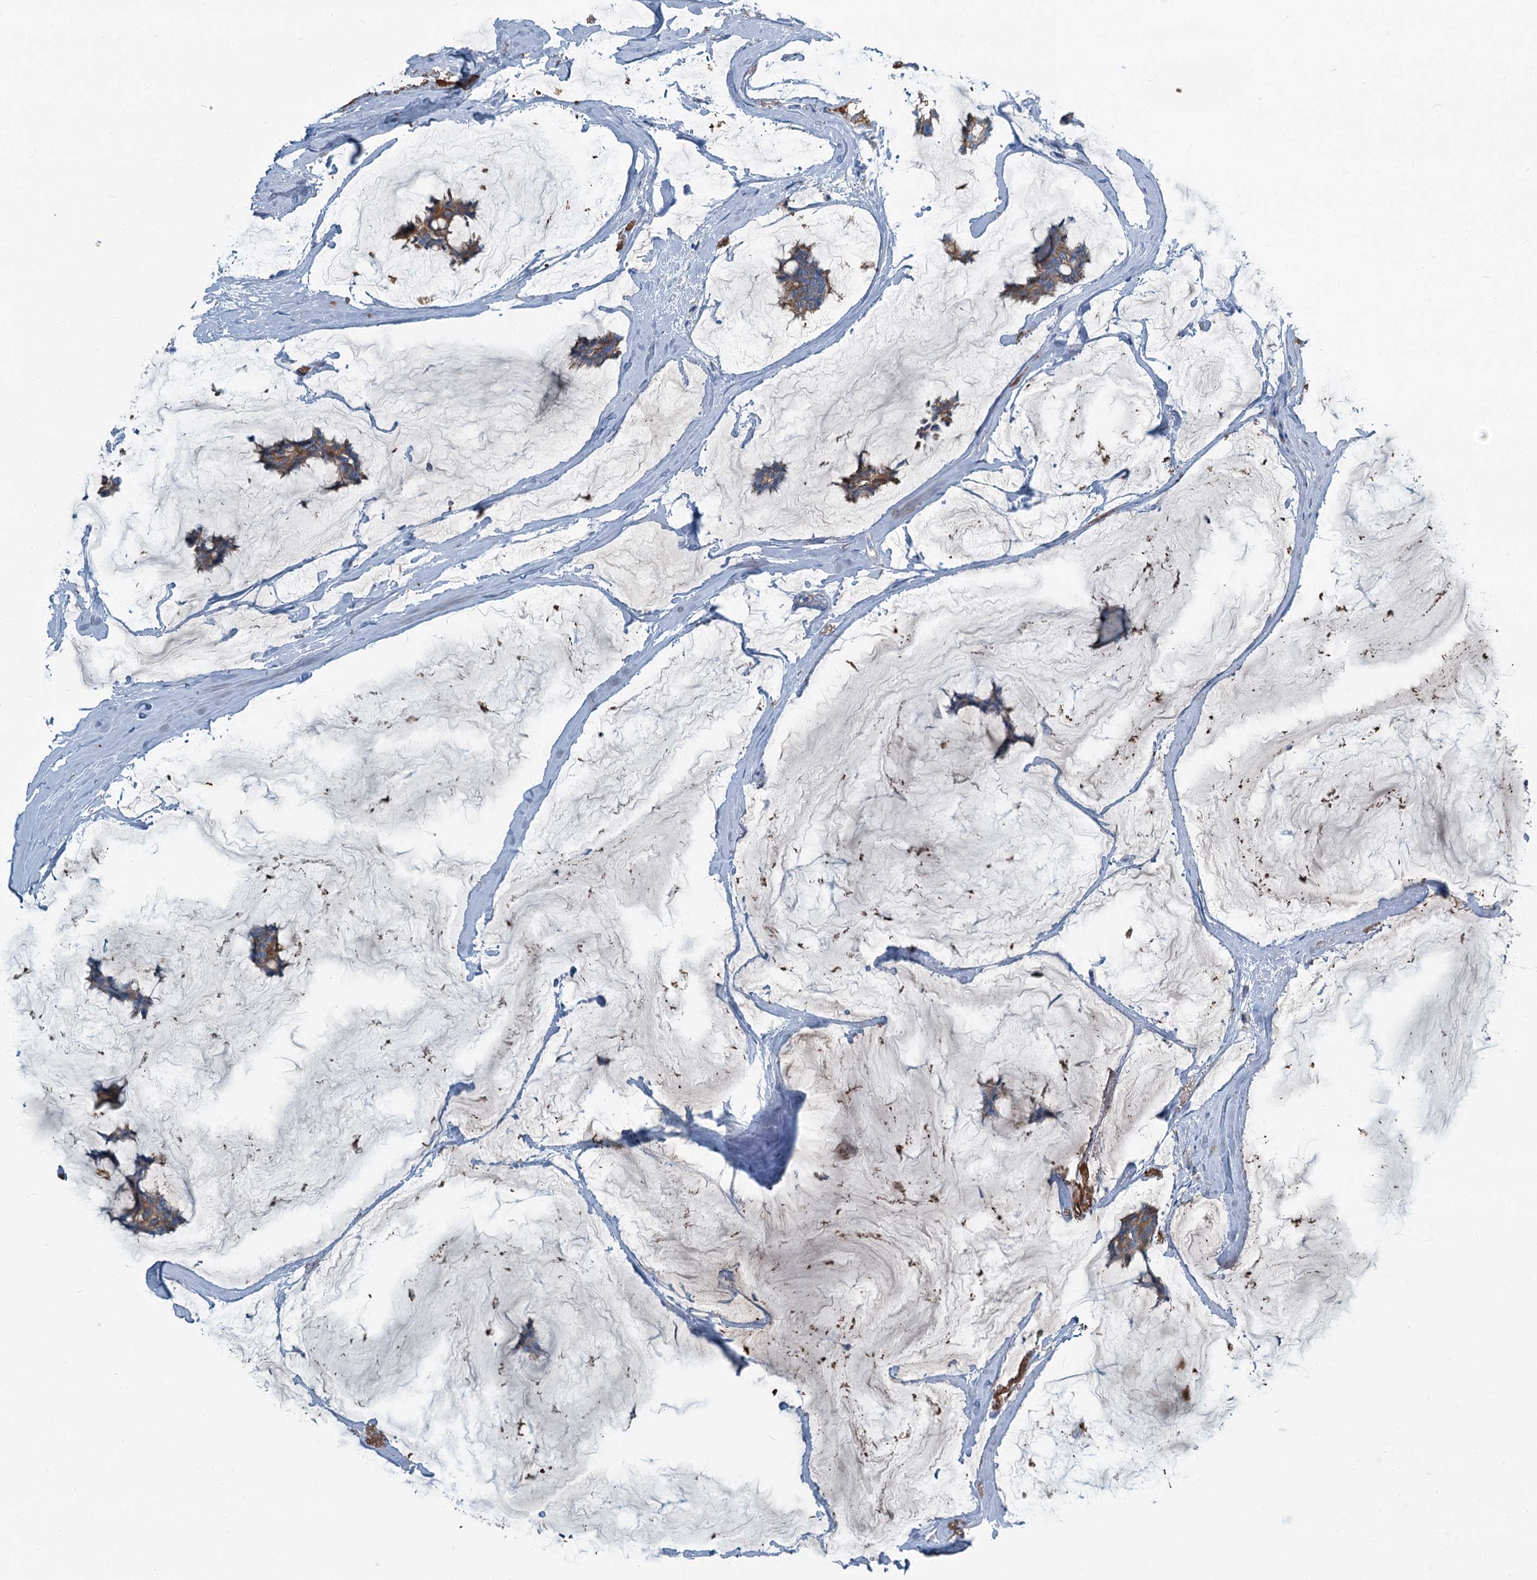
{"staining": {"intensity": "moderate", "quantity": "25%-75%", "location": "cytoplasmic/membranous"}, "tissue": "breast cancer", "cell_type": "Tumor cells", "image_type": "cancer", "snomed": [{"axis": "morphology", "description": "Duct carcinoma"}, {"axis": "topography", "description": "Breast"}], "caption": "This is an image of immunohistochemistry staining of breast cancer (invasive ductal carcinoma), which shows moderate expression in the cytoplasmic/membranous of tumor cells.", "gene": "AXL", "patient": {"sex": "female", "age": 93}}